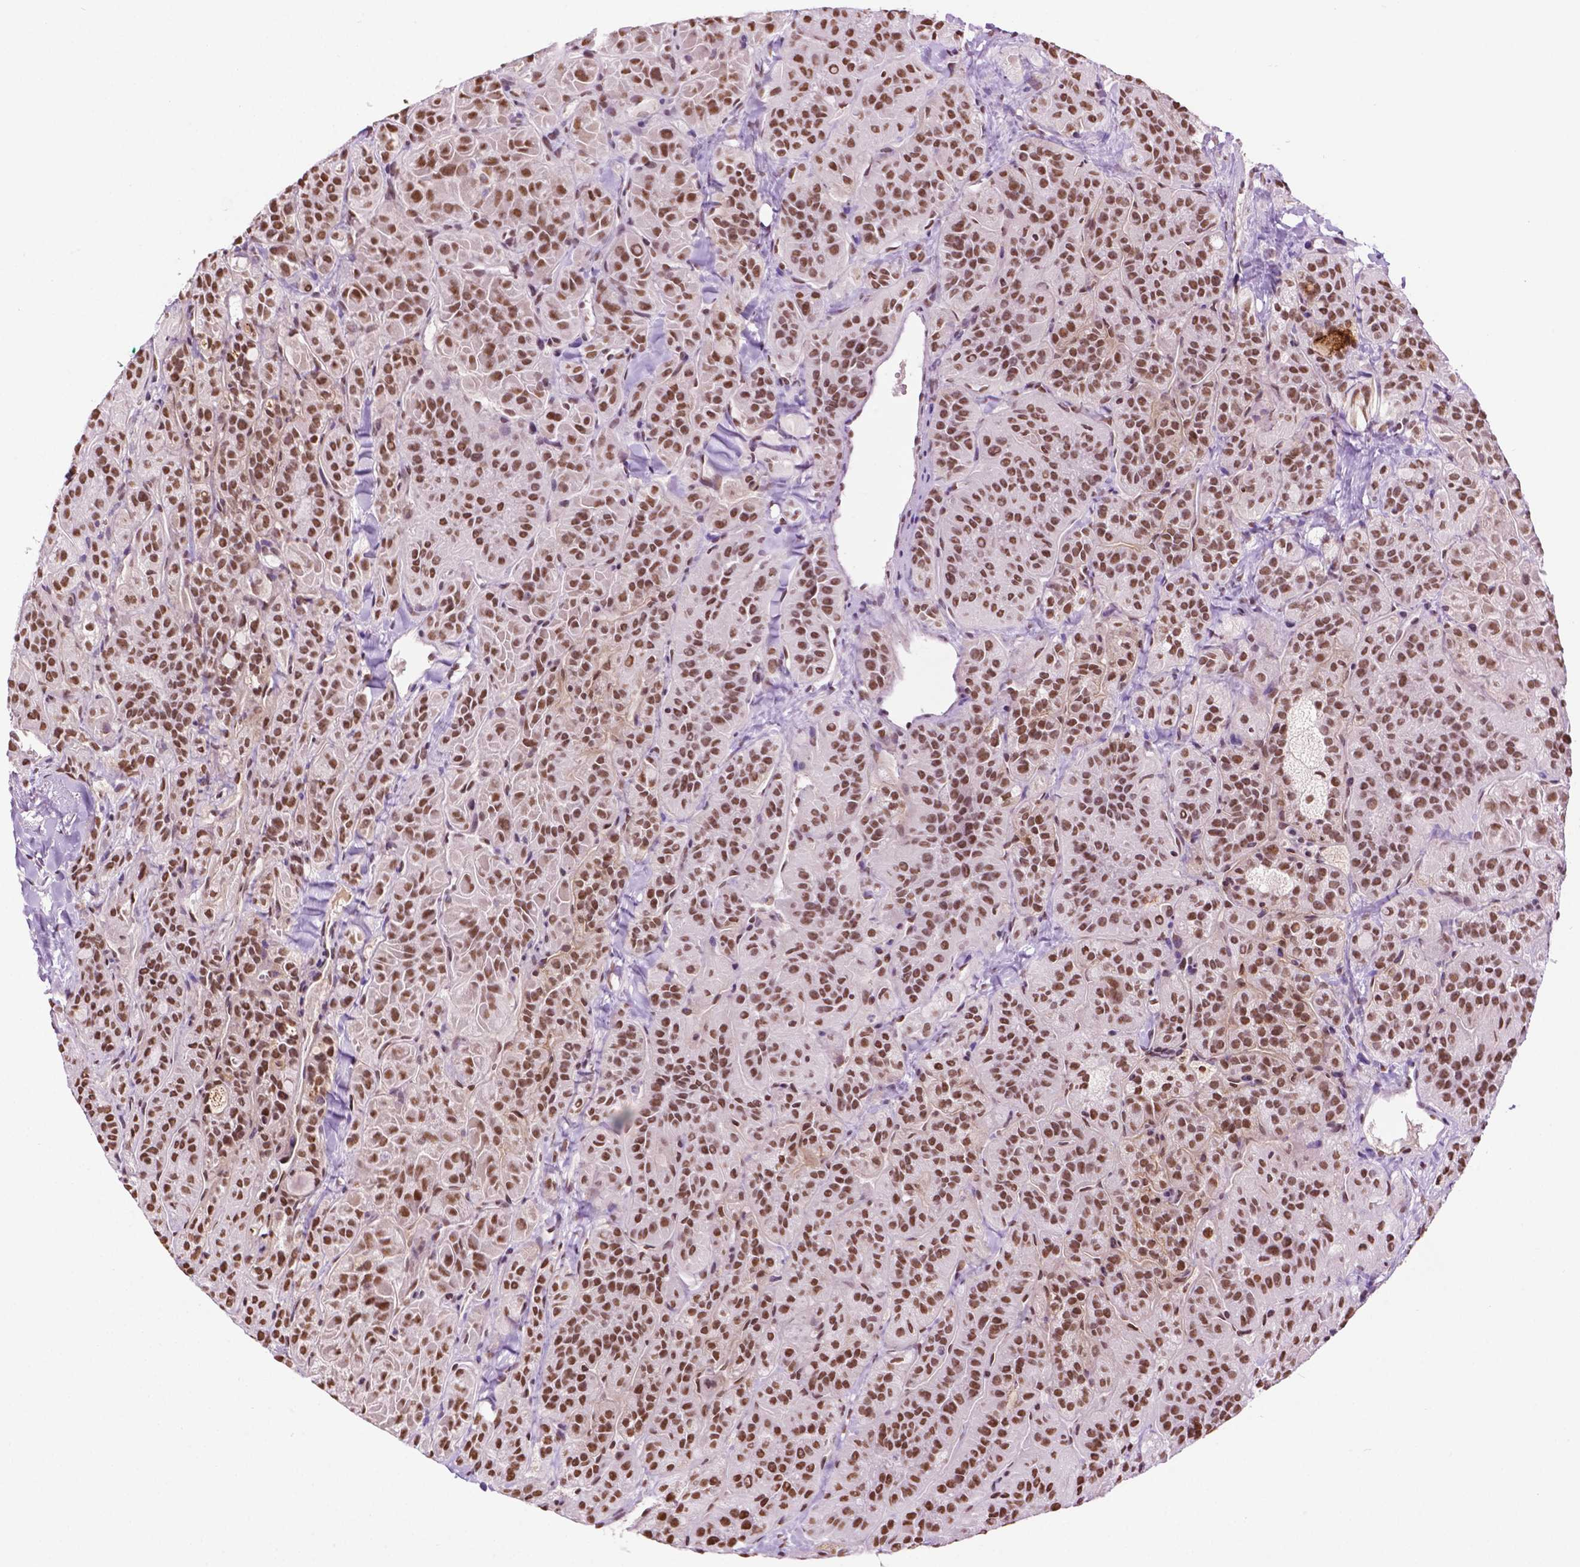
{"staining": {"intensity": "moderate", "quantity": ">75%", "location": "nuclear"}, "tissue": "thyroid cancer", "cell_type": "Tumor cells", "image_type": "cancer", "snomed": [{"axis": "morphology", "description": "Papillary adenocarcinoma, NOS"}, {"axis": "topography", "description": "Thyroid gland"}], "caption": "High-power microscopy captured an immunohistochemistry image of thyroid papillary adenocarcinoma, revealing moderate nuclear expression in about >75% of tumor cells. Immunohistochemistry (ihc) stains the protein of interest in brown and the nuclei are stained blue.", "gene": "COL23A1", "patient": {"sex": "female", "age": 45}}